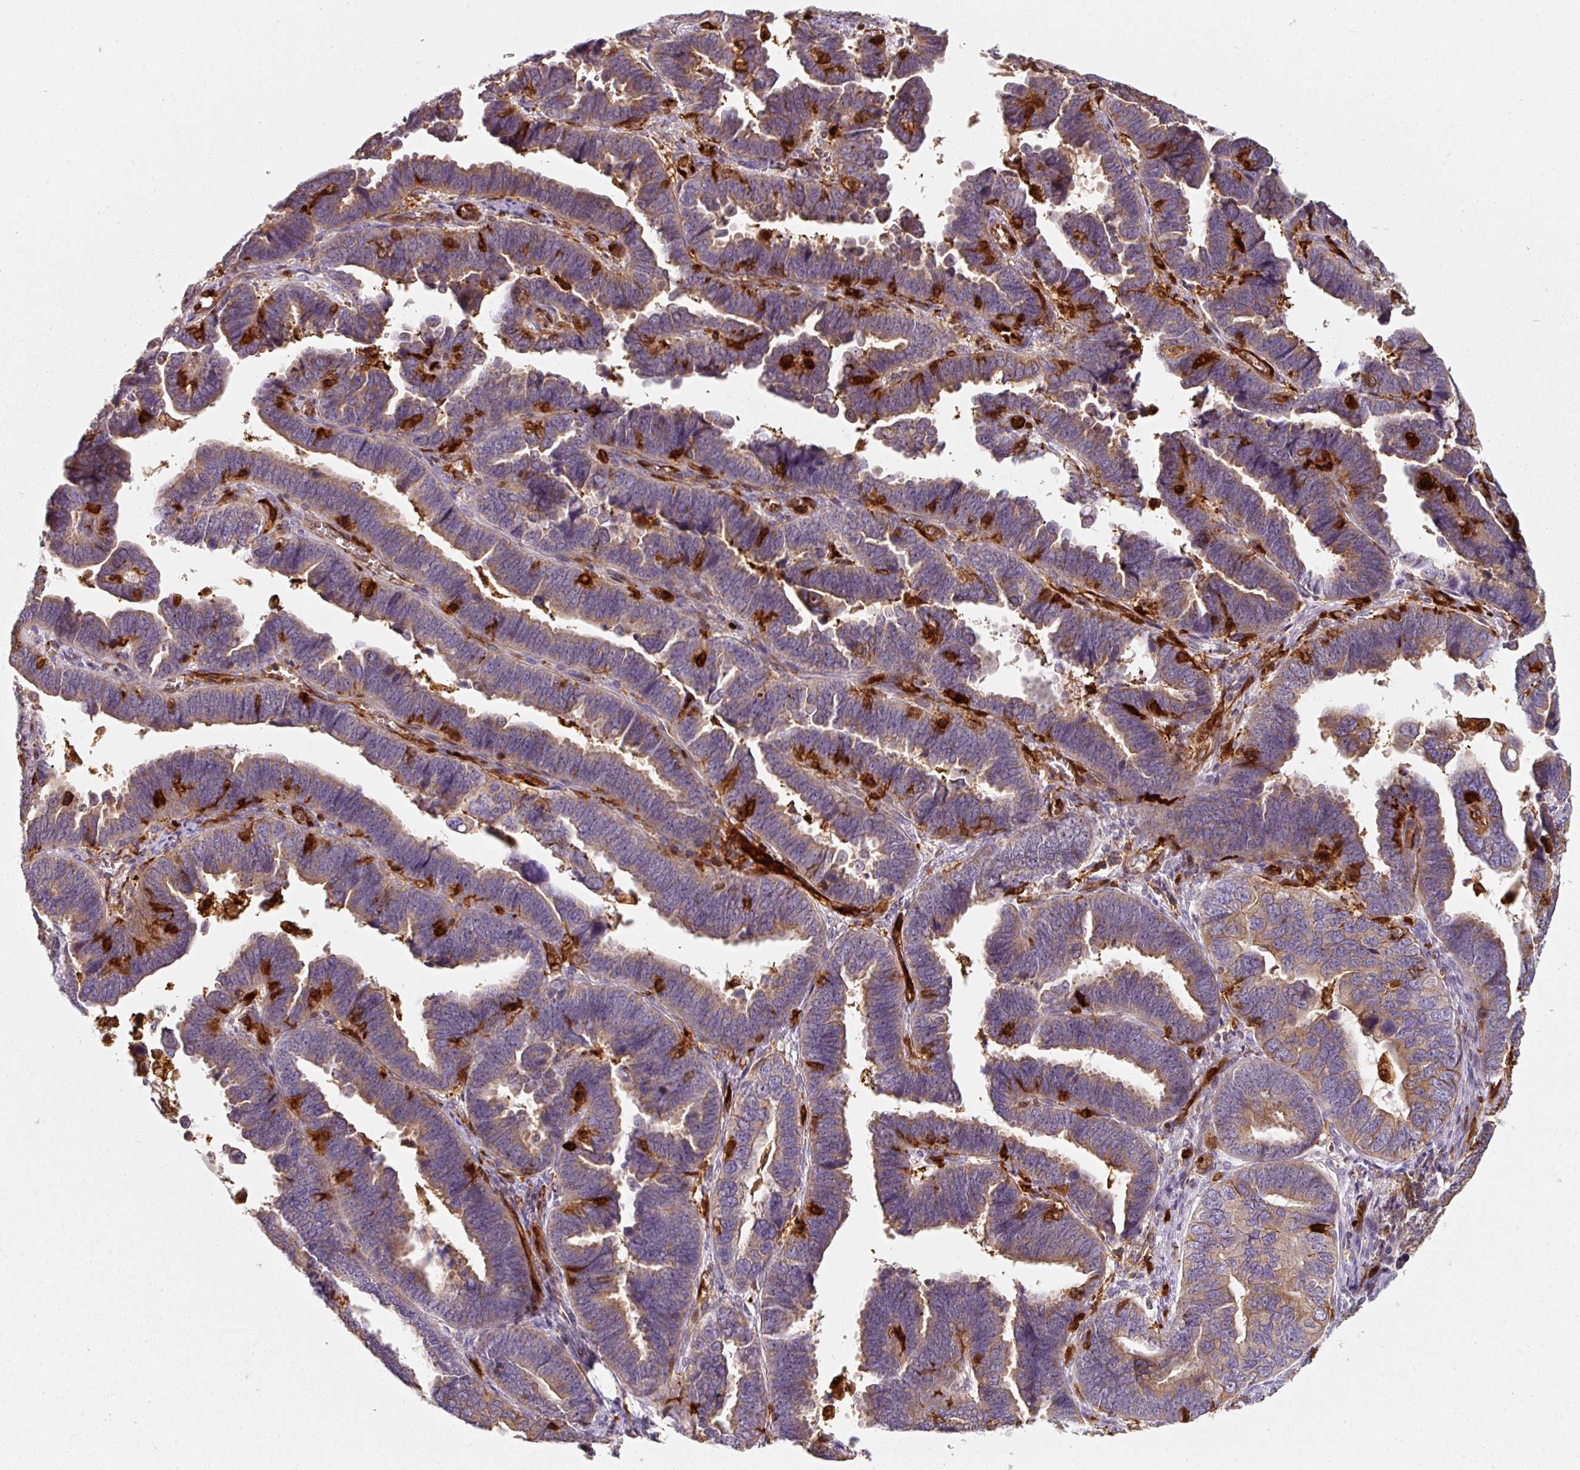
{"staining": {"intensity": "weak", "quantity": "25%-75%", "location": "cytoplasmic/membranous"}, "tissue": "endometrial cancer", "cell_type": "Tumor cells", "image_type": "cancer", "snomed": [{"axis": "morphology", "description": "Adenocarcinoma, NOS"}, {"axis": "topography", "description": "Endometrium"}], "caption": "Immunohistochemical staining of adenocarcinoma (endometrial) demonstrates low levels of weak cytoplasmic/membranous protein expression in approximately 25%-75% of tumor cells.", "gene": "IQGAP2", "patient": {"sex": "female", "age": 75}}